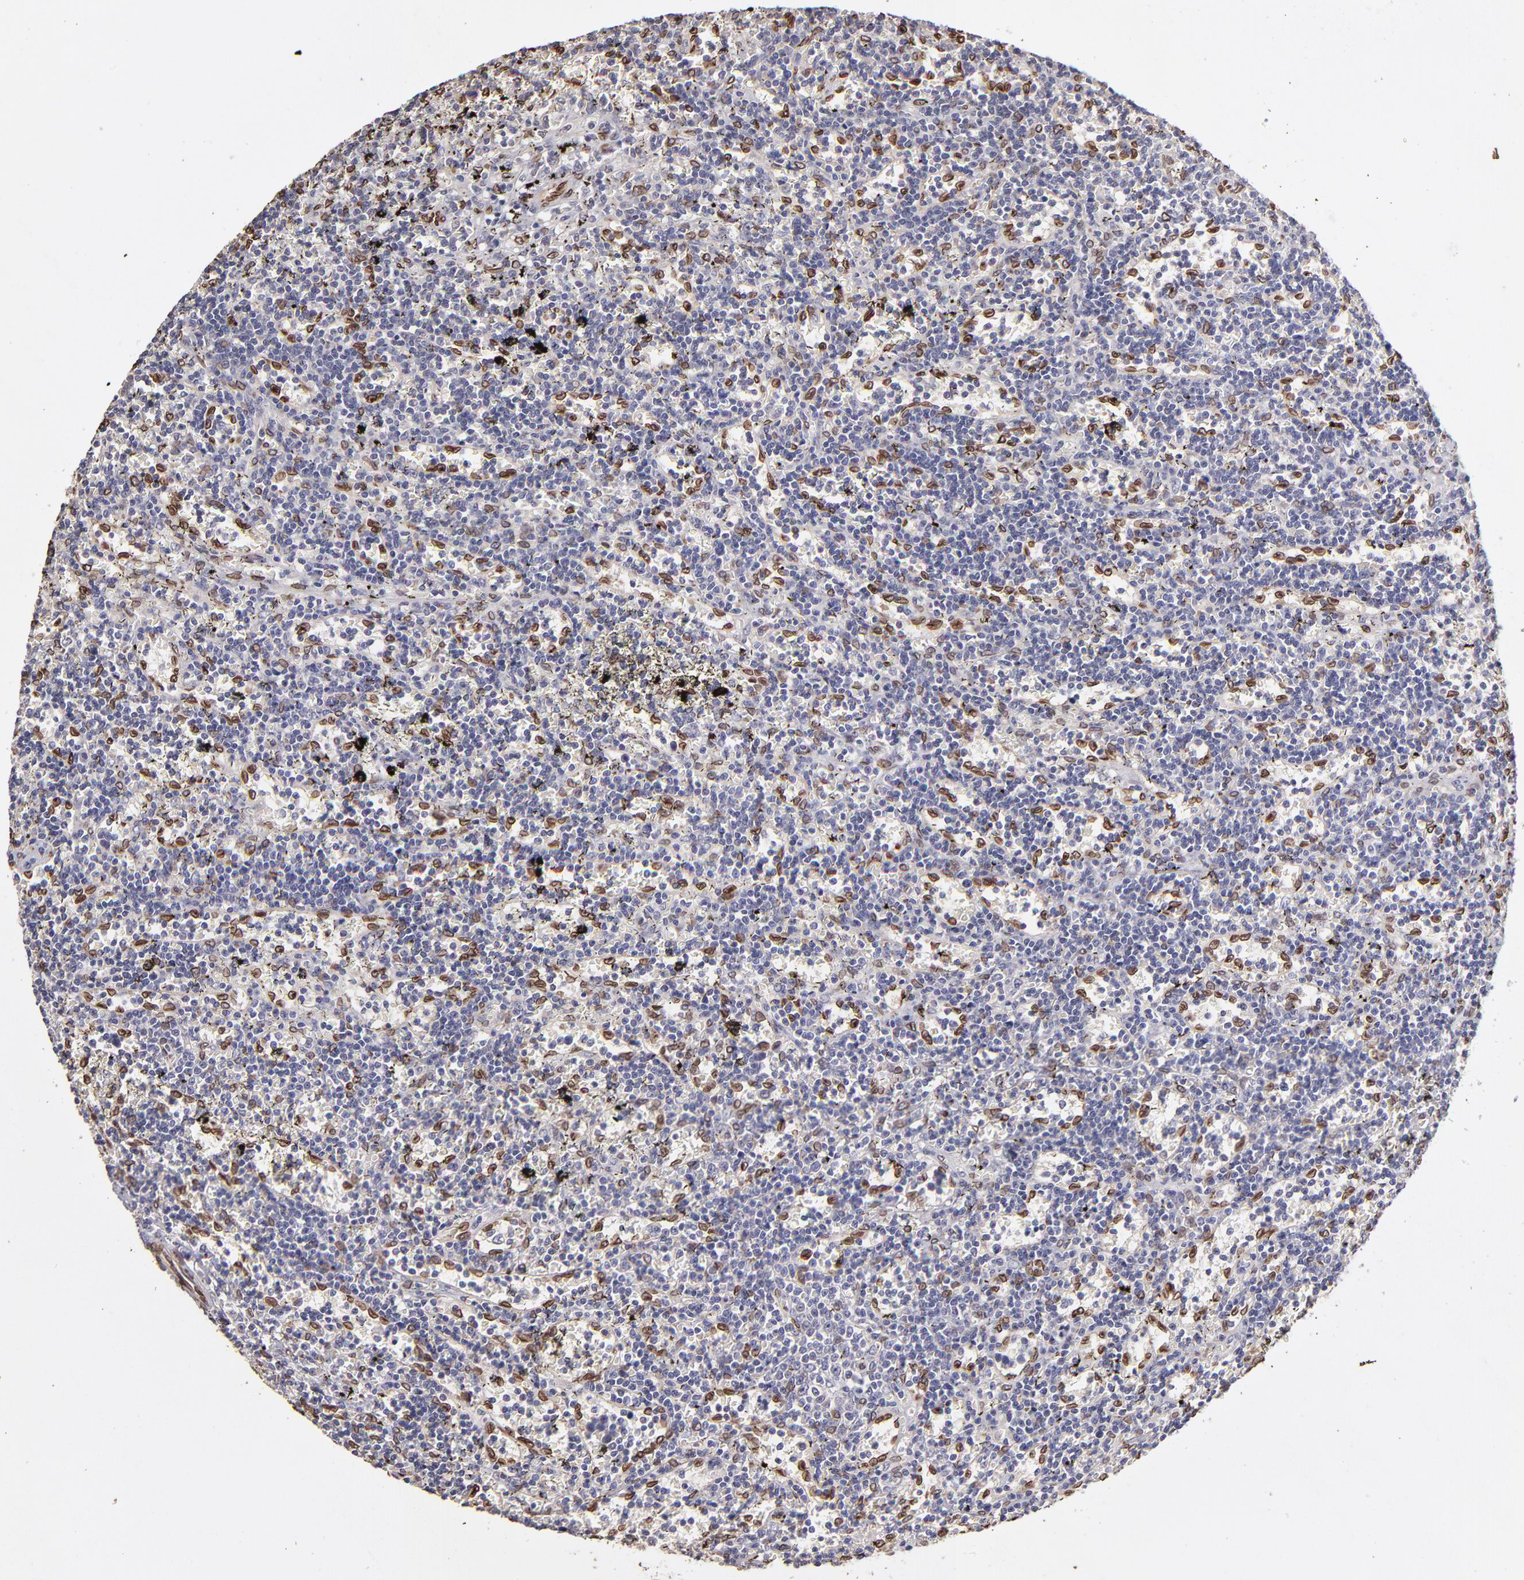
{"staining": {"intensity": "moderate", "quantity": "<25%", "location": "cytoplasmic/membranous,nuclear"}, "tissue": "lymphoma", "cell_type": "Tumor cells", "image_type": "cancer", "snomed": [{"axis": "morphology", "description": "Malignant lymphoma, non-Hodgkin's type, Low grade"}, {"axis": "topography", "description": "Spleen"}], "caption": "Immunohistochemistry (IHC) (DAB (3,3'-diaminobenzidine)) staining of human lymphoma demonstrates moderate cytoplasmic/membranous and nuclear protein positivity in approximately <25% of tumor cells.", "gene": "PUM3", "patient": {"sex": "male", "age": 60}}